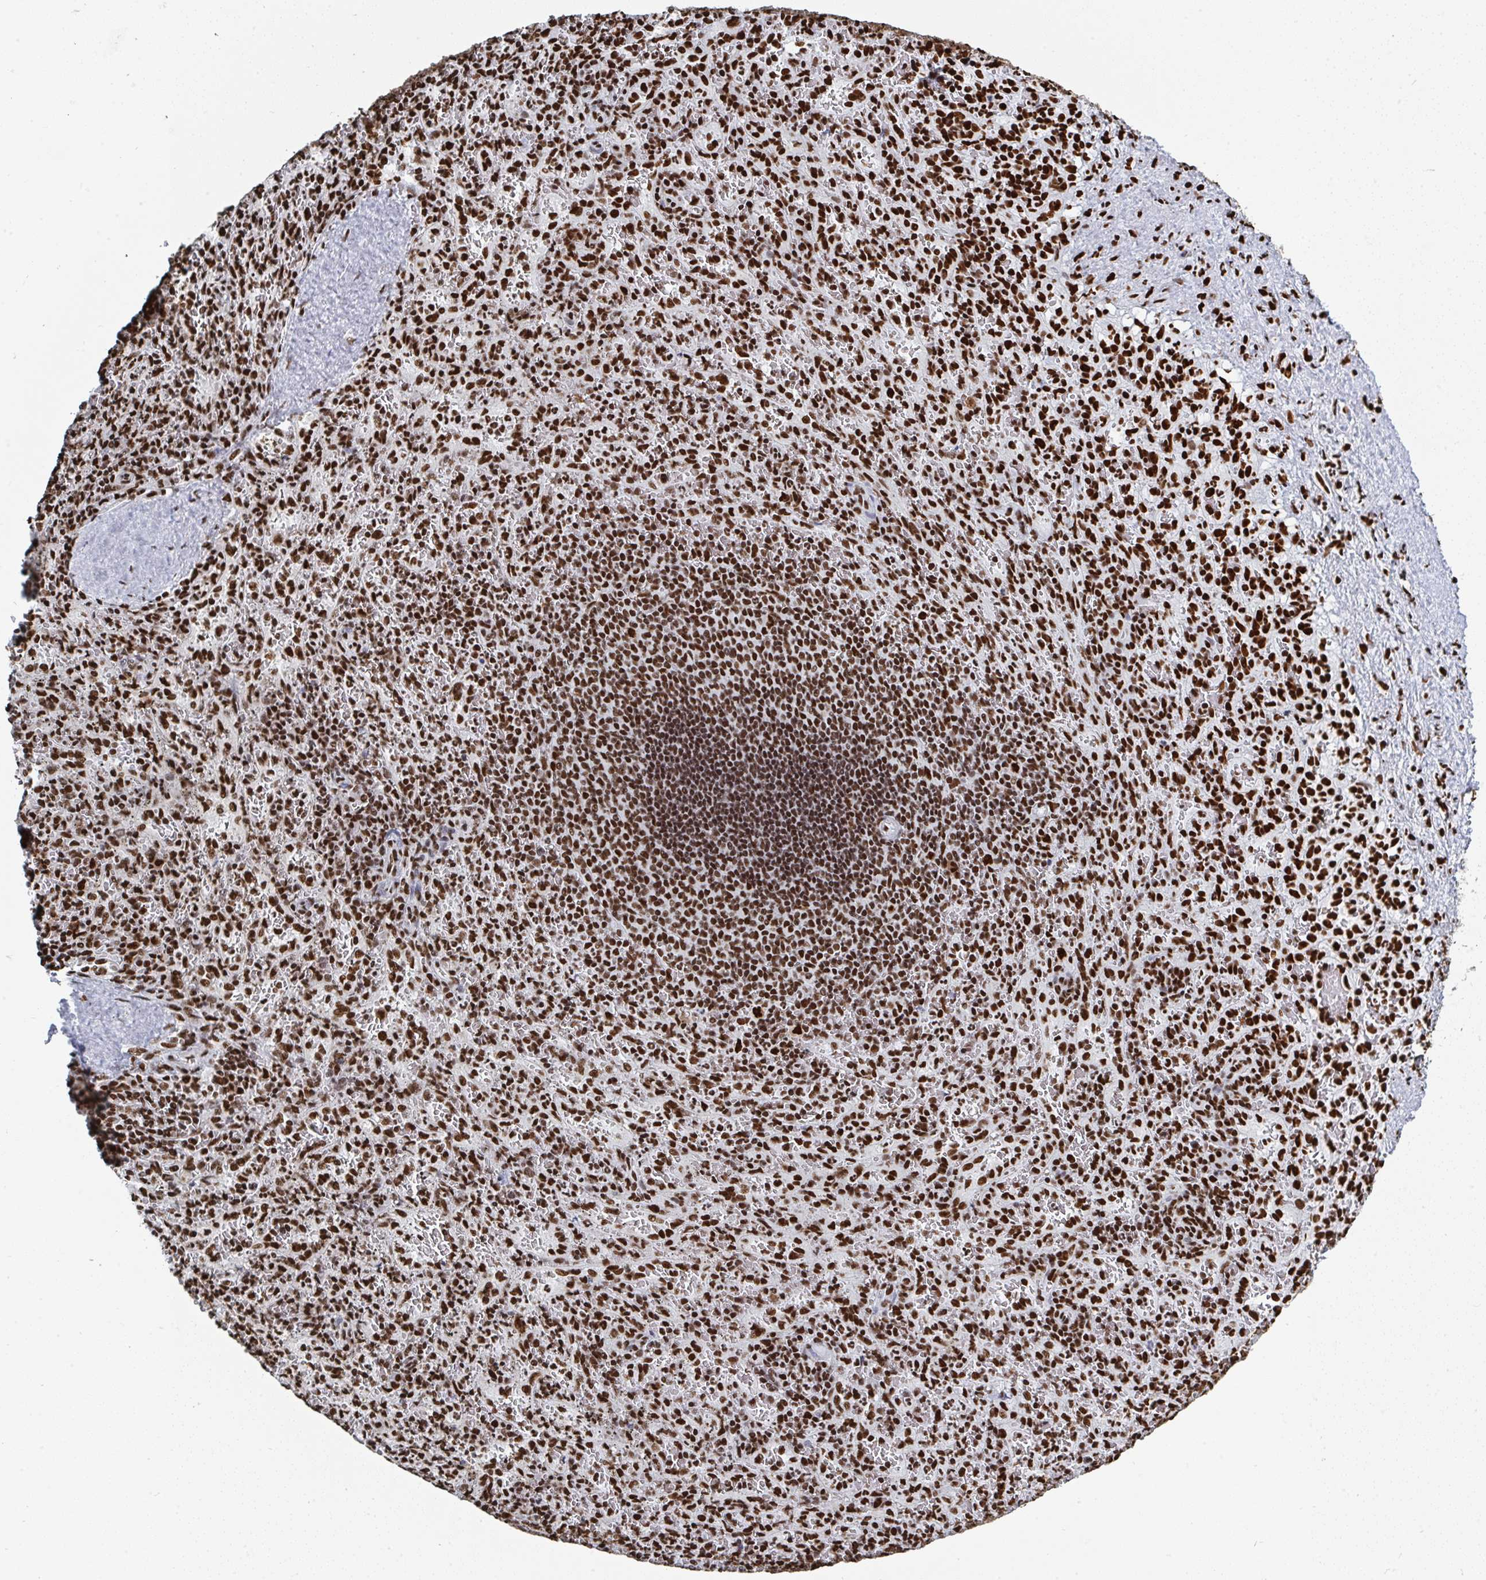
{"staining": {"intensity": "strong", "quantity": ">75%", "location": "nuclear"}, "tissue": "spleen", "cell_type": "Cells in red pulp", "image_type": "normal", "snomed": [{"axis": "morphology", "description": "Normal tissue, NOS"}, {"axis": "topography", "description": "Spleen"}], "caption": "Protein analysis of benign spleen demonstrates strong nuclear staining in approximately >75% of cells in red pulp.", "gene": "GAR1", "patient": {"sex": "male", "age": 57}}